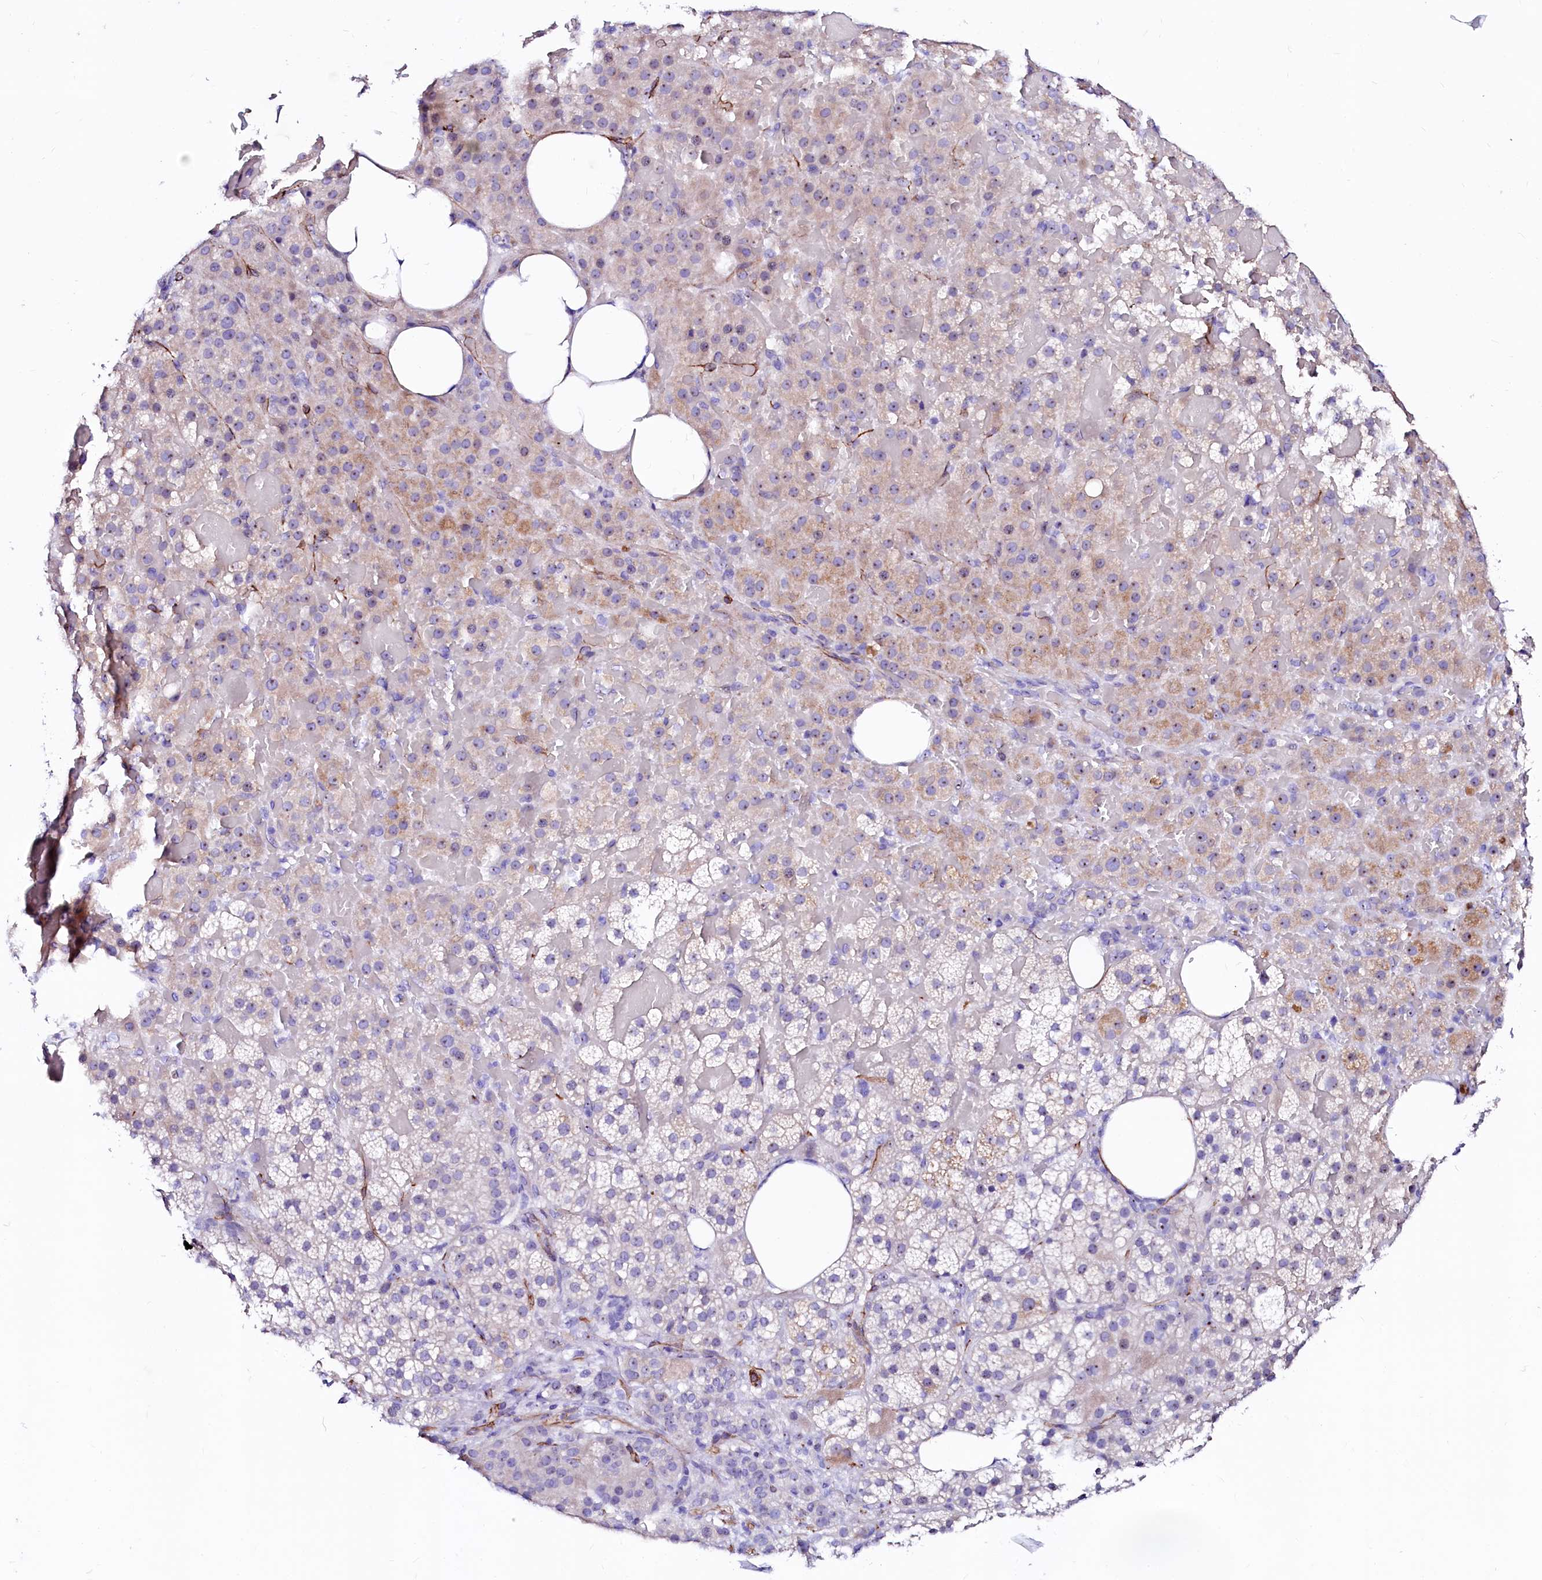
{"staining": {"intensity": "moderate", "quantity": "<25%", "location": "cytoplasmic/membranous"}, "tissue": "adrenal gland", "cell_type": "Glandular cells", "image_type": "normal", "snomed": [{"axis": "morphology", "description": "Normal tissue, NOS"}, {"axis": "topography", "description": "Adrenal gland"}], "caption": "Brown immunohistochemical staining in benign human adrenal gland shows moderate cytoplasmic/membranous staining in about <25% of glandular cells.", "gene": "SFR1", "patient": {"sex": "female", "age": 59}}